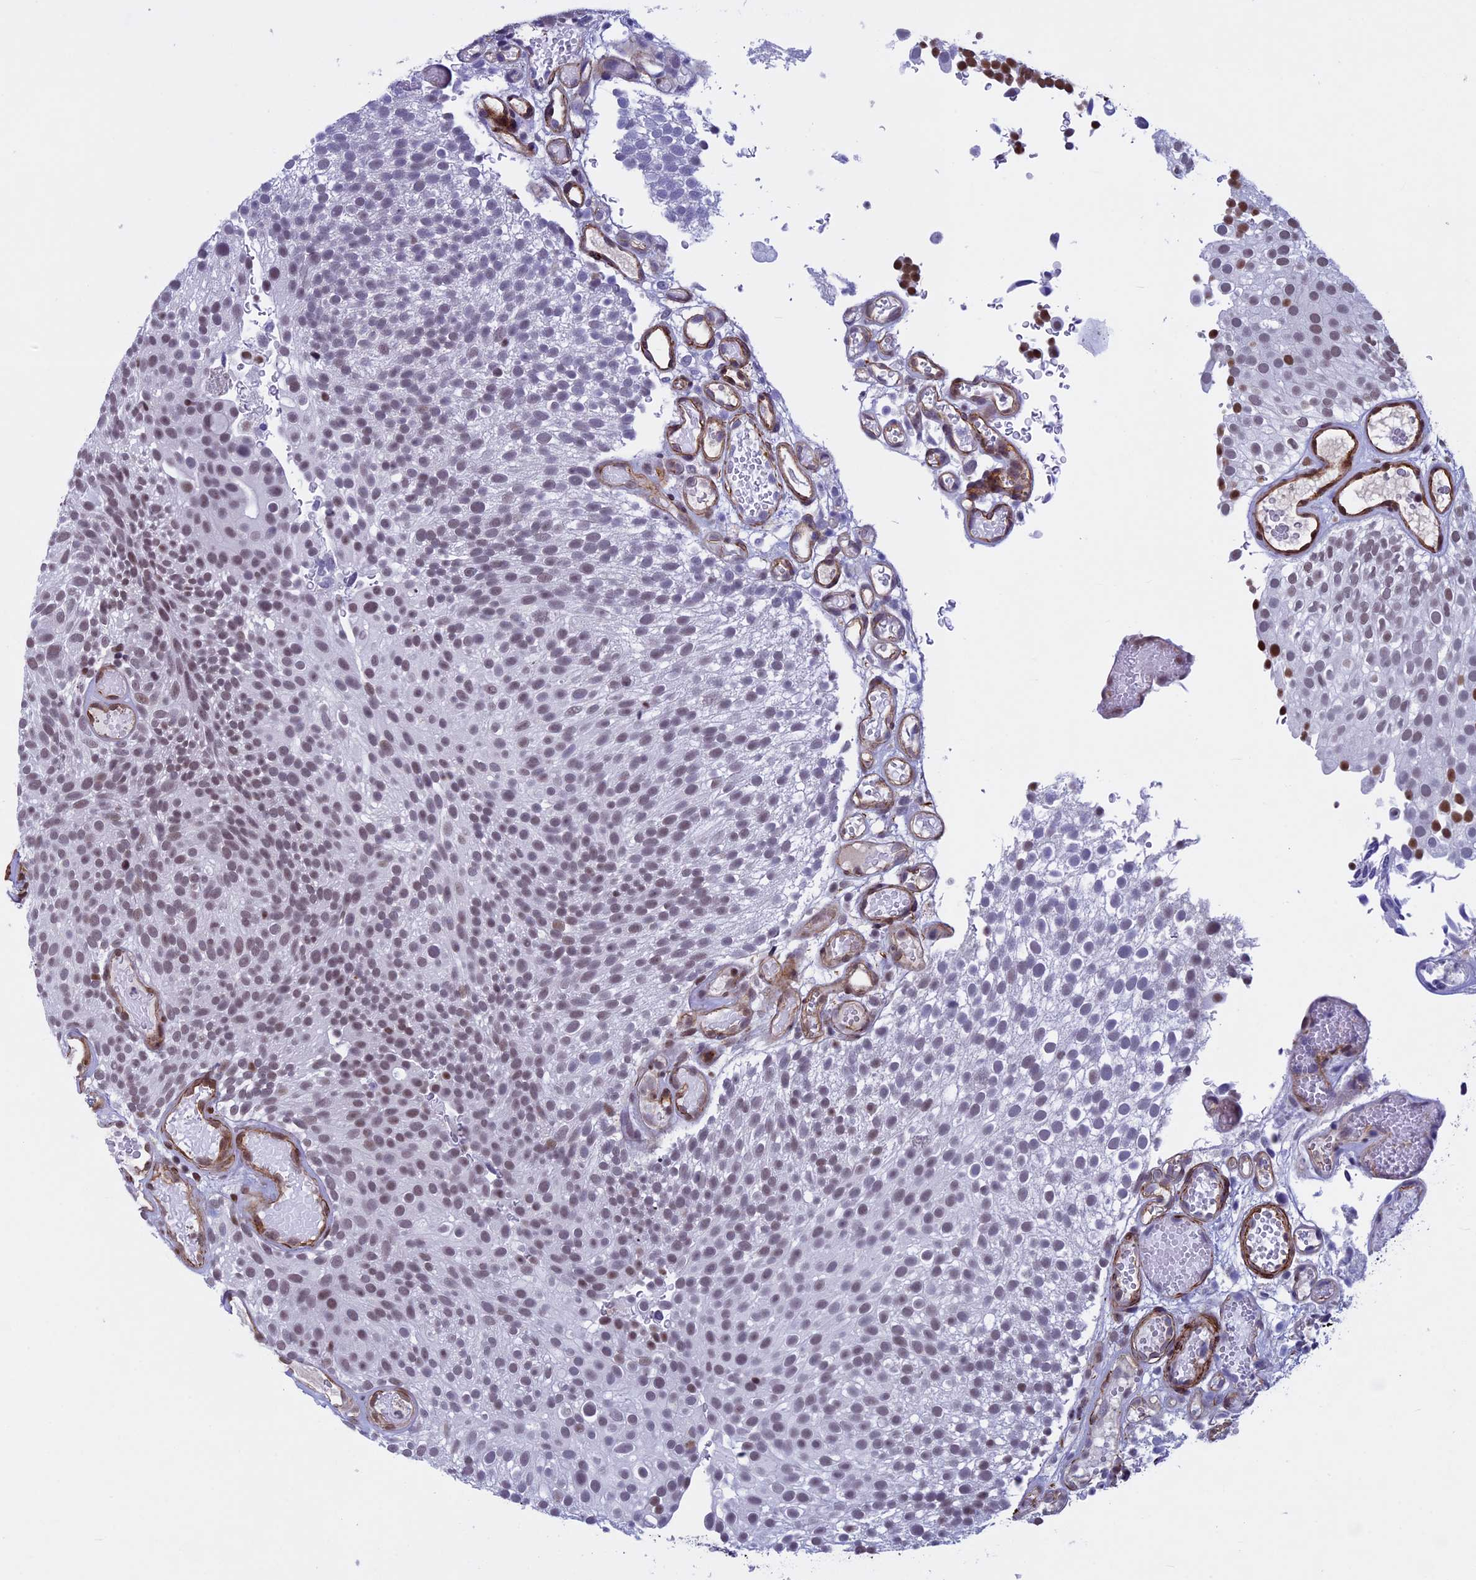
{"staining": {"intensity": "moderate", "quantity": ">75%", "location": "nuclear"}, "tissue": "urothelial cancer", "cell_type": "Tumor cells", "image_type": "cancer", "snomed": [{"axis": "morphology", "description": "Urothelial carcinoma, Low grade"}, {"axis": "topography", "description": "Urinary bladder"}], "caption": "Approximately >75% of tumor cells in low-grade urothelial carcinoma display moderate nuclear protein positivity as visualized by brown immunohistochemical staining.", "gene": "NIPBL", "patient": {"sex": "male", "age": 78}}